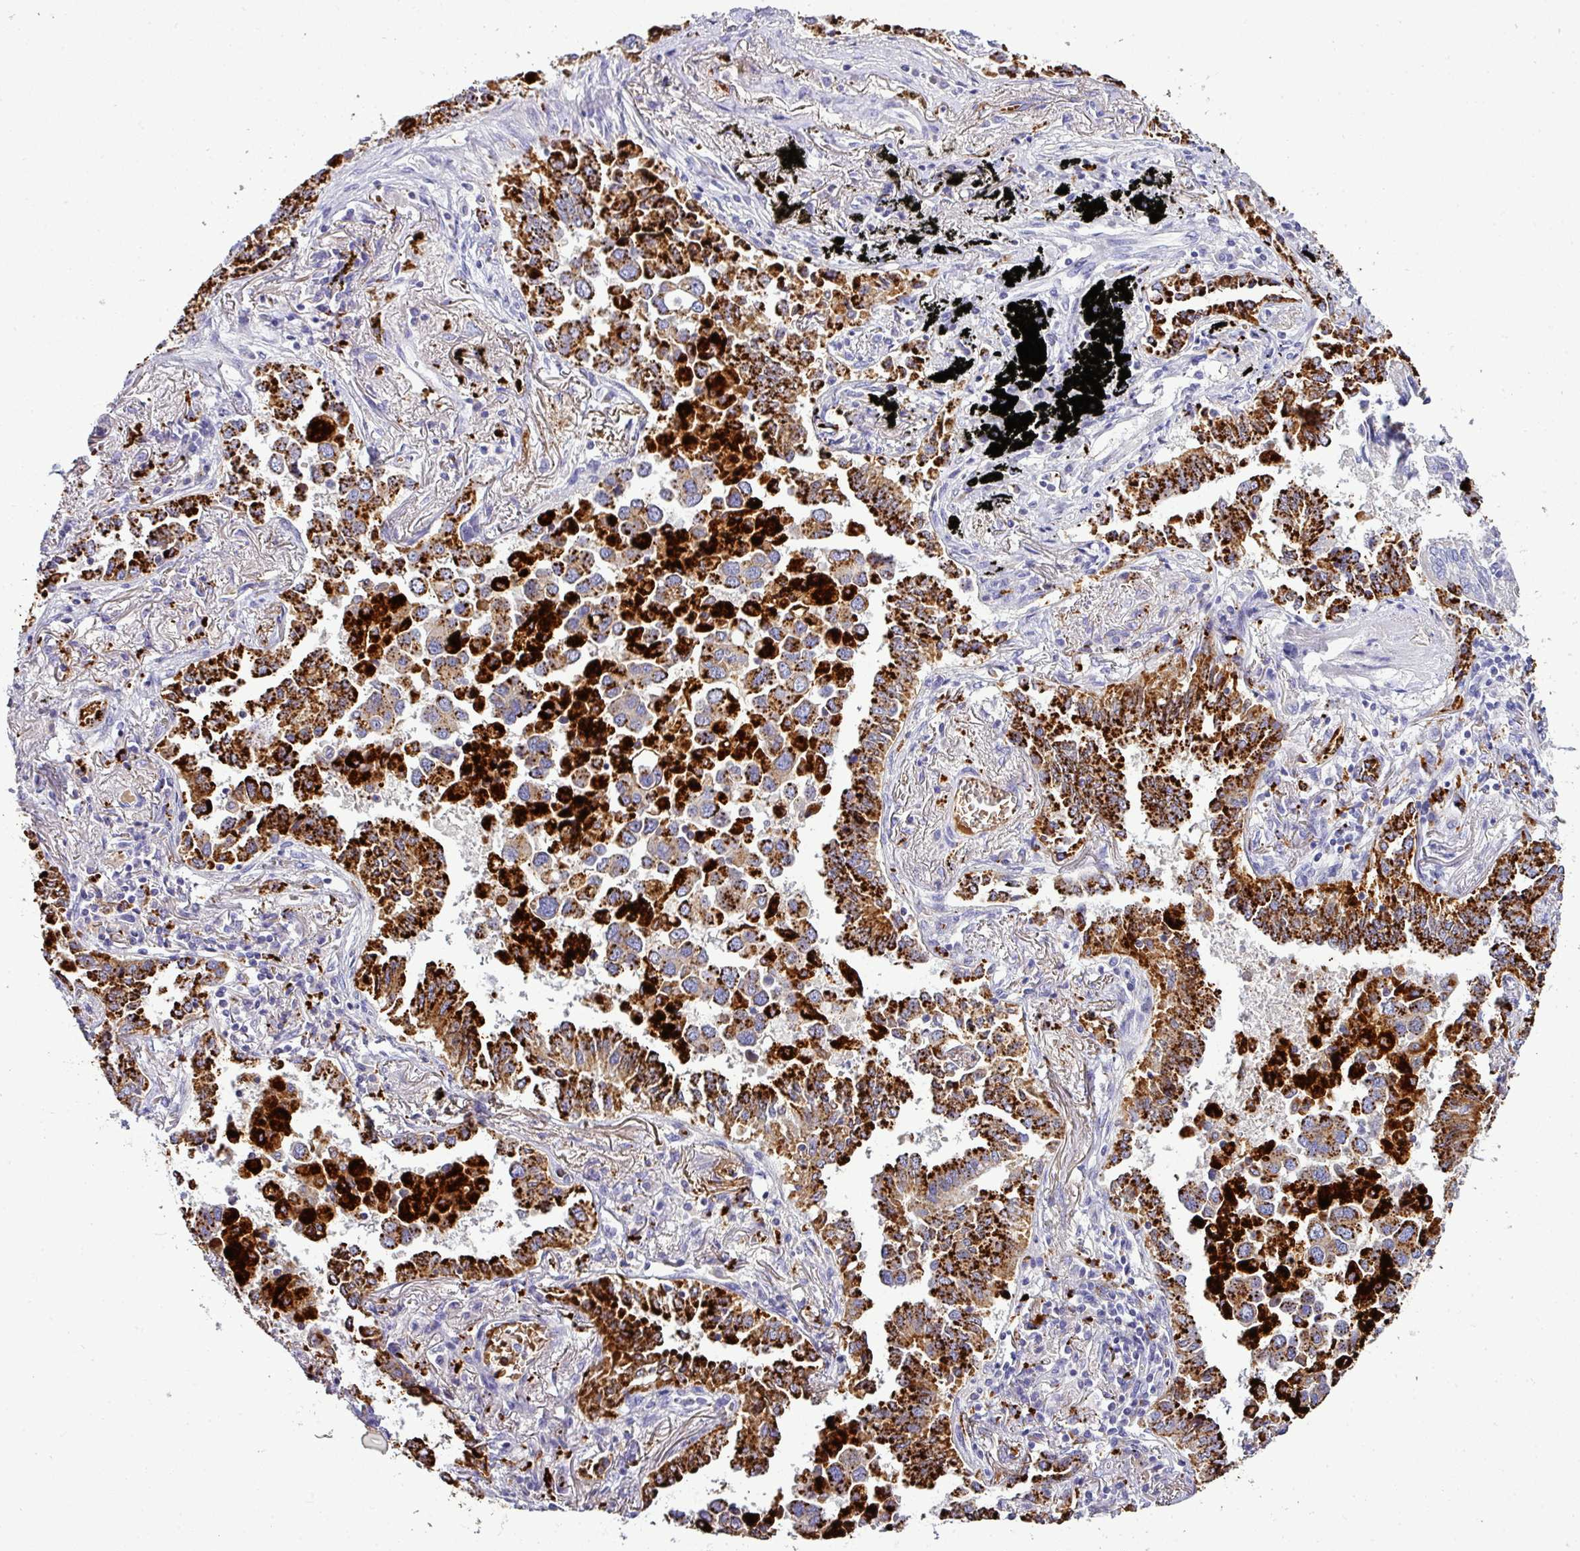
{"staining": {"intensity": "strong", "quantity": ">75%", "location": "cytoplasmic/membranous"}, "tissue": "lung cancer", "cell_type": "Tumor cells", "image_type": "cancer", "snomed": [{"axis": "morphology", "description": "Adenocarcinoma, NOS"}, {"axis": "topography", "description": "Lung"}], "caption": "Lung cancer (adenocarcinoma) stained for a protein (brown) displays strong cytoplasmic/membranous positive expression in approximately >75% of tumor cells.", "gene": "NAPSA", "patient": {"sex": "male", "age": 67}}